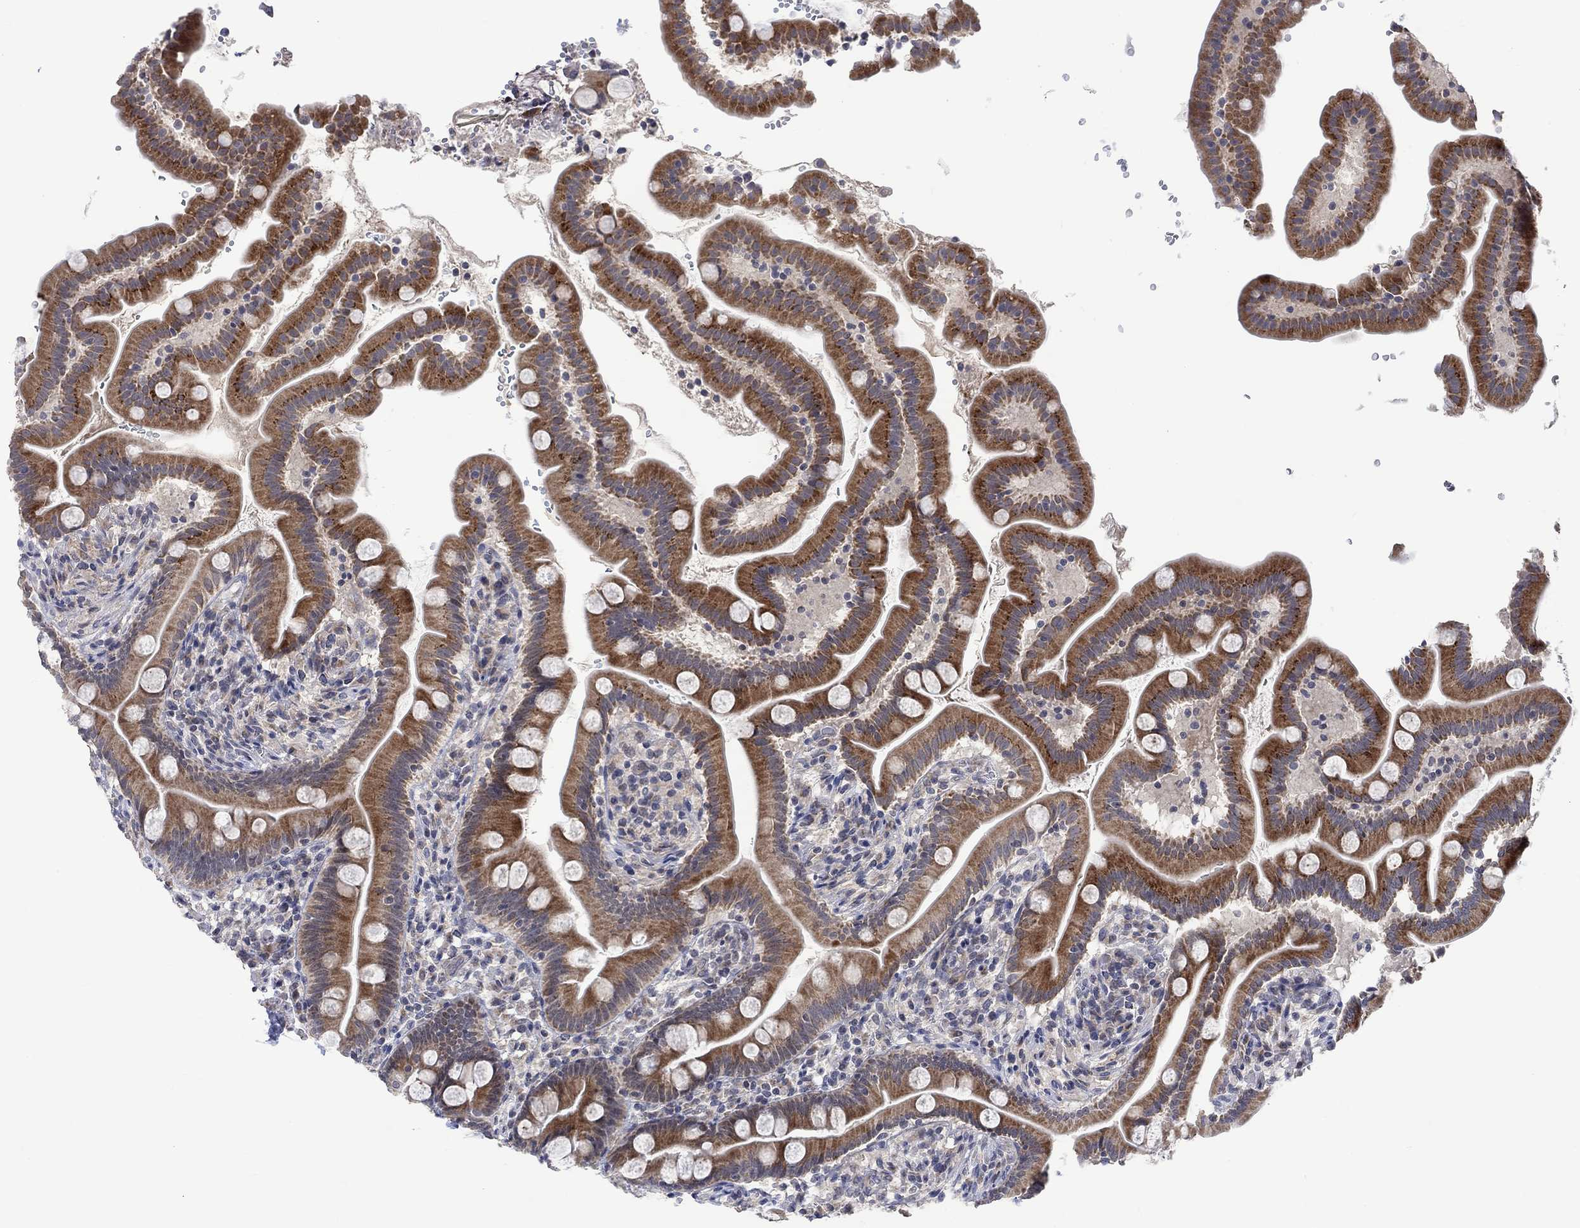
{"staining": {"intensity": "moderate", "quantity": ">75%", "location": "cytoplasmic/membranous"}, "tissue": "small intestine", "cell_type": "Glandular cells", "image_type": "normal", "snomed": [{"axis": "morphology", "description": "Normal tissue, NOS"}, {"axis": "topography", "description": "Small intestine"}], "caption": "About >75% of glandular cells in unremarkable small intestine show moderate cytoplasmic/membranous protein expression as visualized by brown immunohistochemical staining.", "gene": "SLC48A1", "patient": {"sex": "female", "age": 44}}